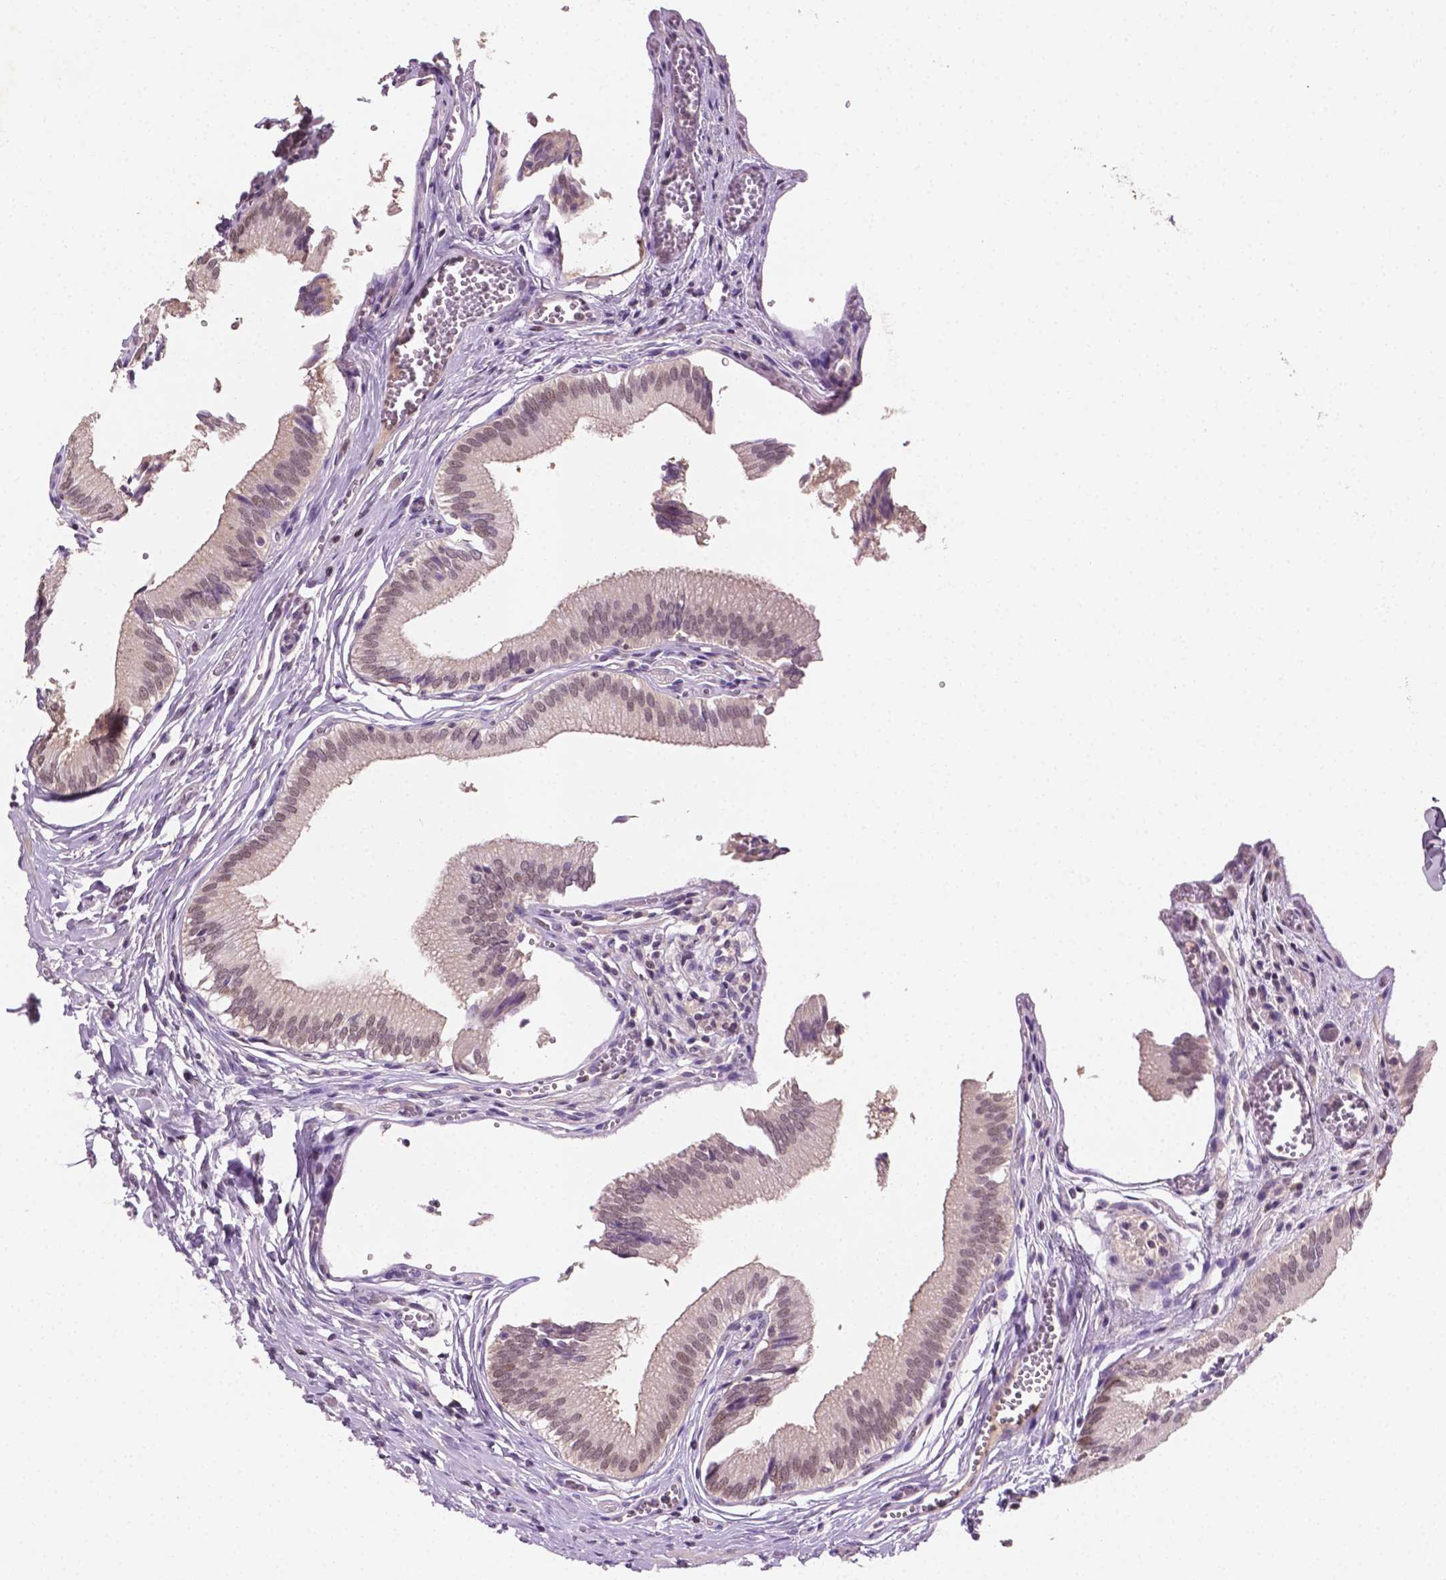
{"staining": {"intensity": "weak", "quantity": "25%-75%", "location": "nuclear"}, "tissue": "gallbladder", "cell_type": "Glandular cells", "image_type": "normal", "snomed": [{"axis": "morphology", "description": "Normal tissue, NOS"}, {"axis": "topography", "description": "Gallbladder"}, {"axis": "topography", "description": "Peripheral nerve tissue"}], "caption": "DAB immunohistochemical staining of unremarkable gallbladder shows weak nuclear protein staining in about 25%-75% of glandular cells.", "gene": "MROH6", "patient": {"sex": "male", "age": 17}}